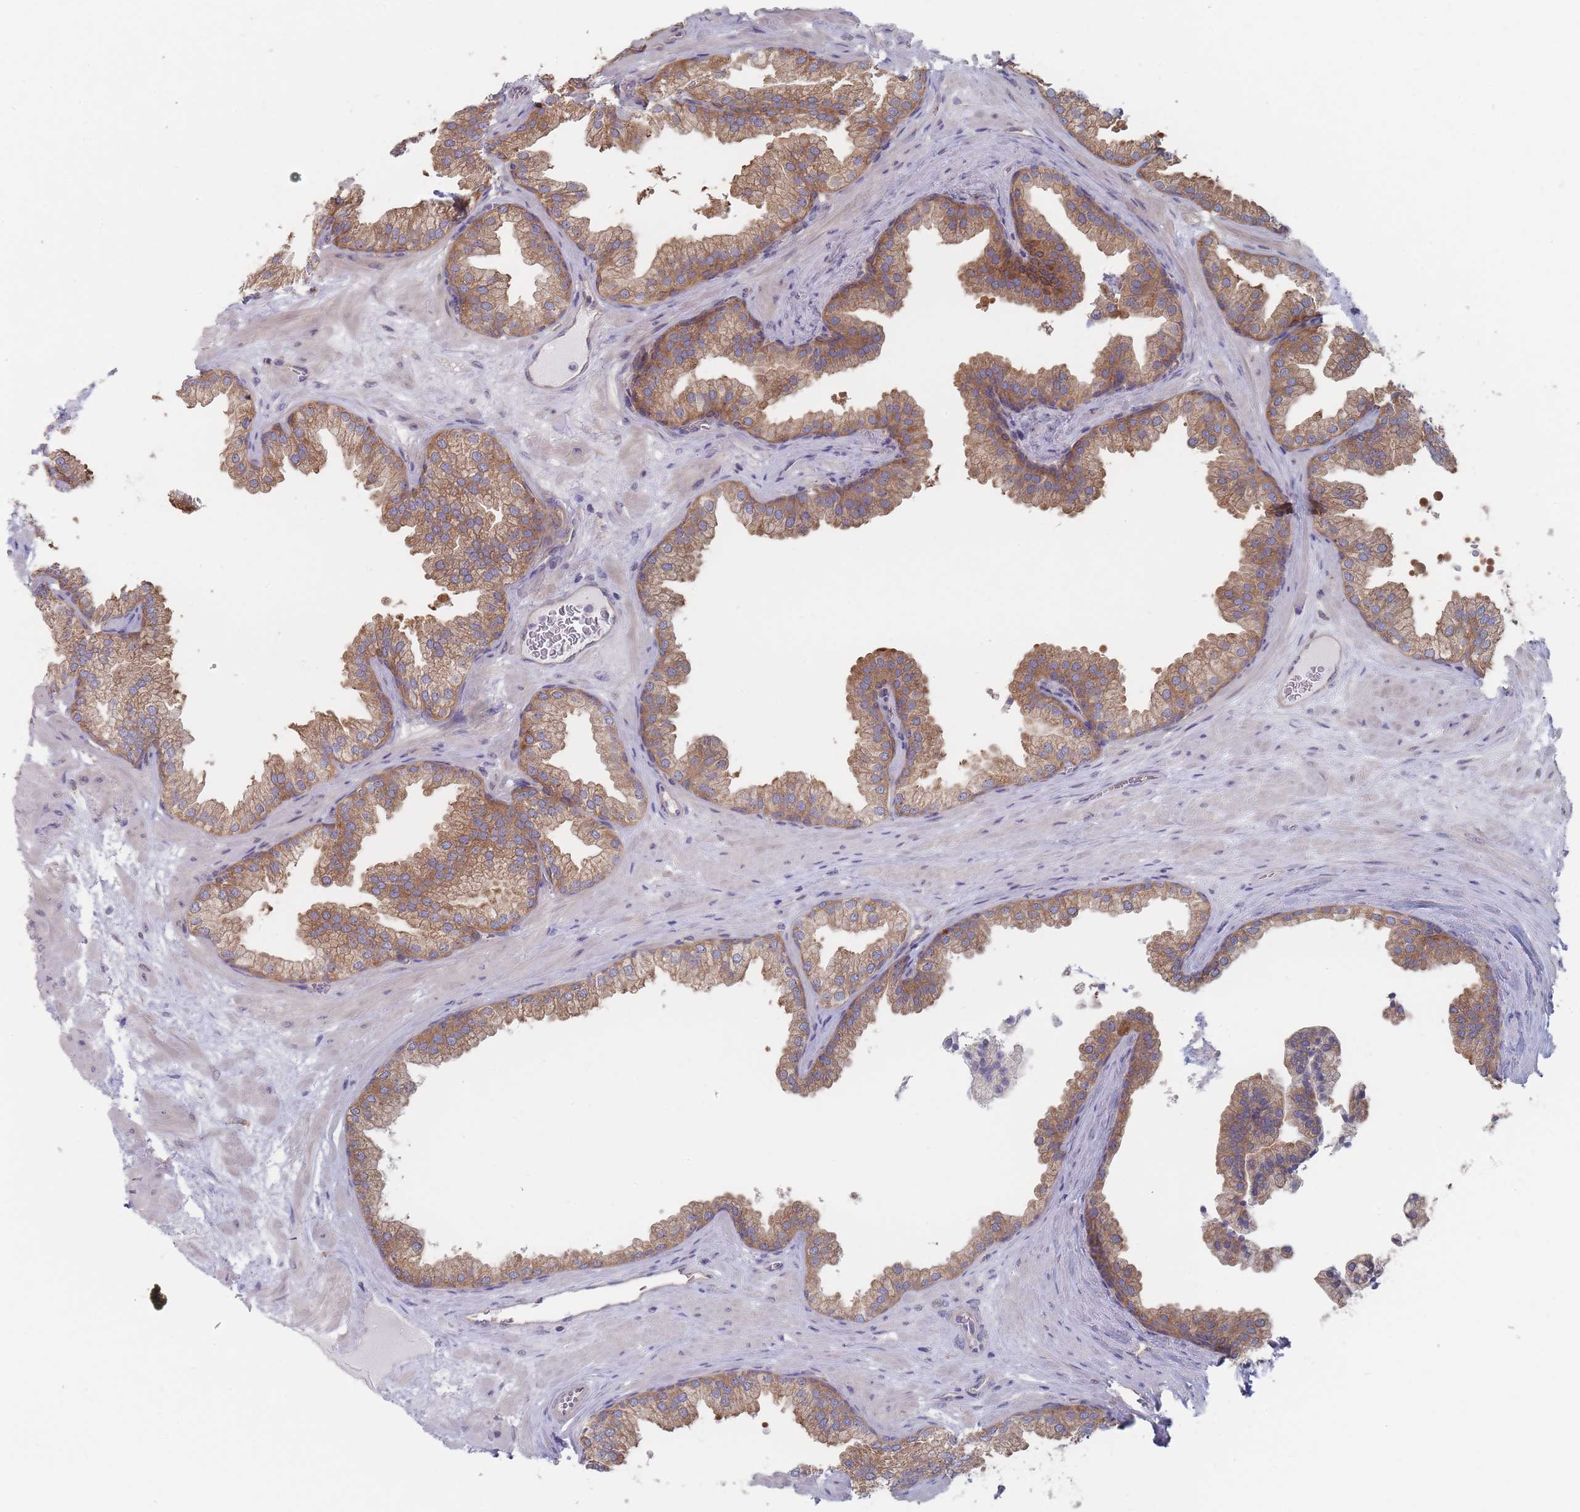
{"staining": {"intensity": "moderate", "quantity": ">75%", "location": "cytoplasmic/membranous"}, "tissue": "prostate", "cell_type": "Glandular cells", "image_type": "normal", "snomed": [{"axis": "morphology", "description": "Normal tissue, NOS"}, {"axis": "topography", "description": "Prostate"}], "caption": "Immunohistochemistry (DAB) staining of unremarkable human prostate exhibits moderate cytoplasmic/membranous protein staining in approximately >75% of glandular cells. The protein is stained brown, and the nuclei are stained in blue (DAB (3,3'-diaminobenzidine) IHC with brightfield microscopy, high magnification).", "gene": "EFCC1", "patient": {"sex": "male", "age": 37}}